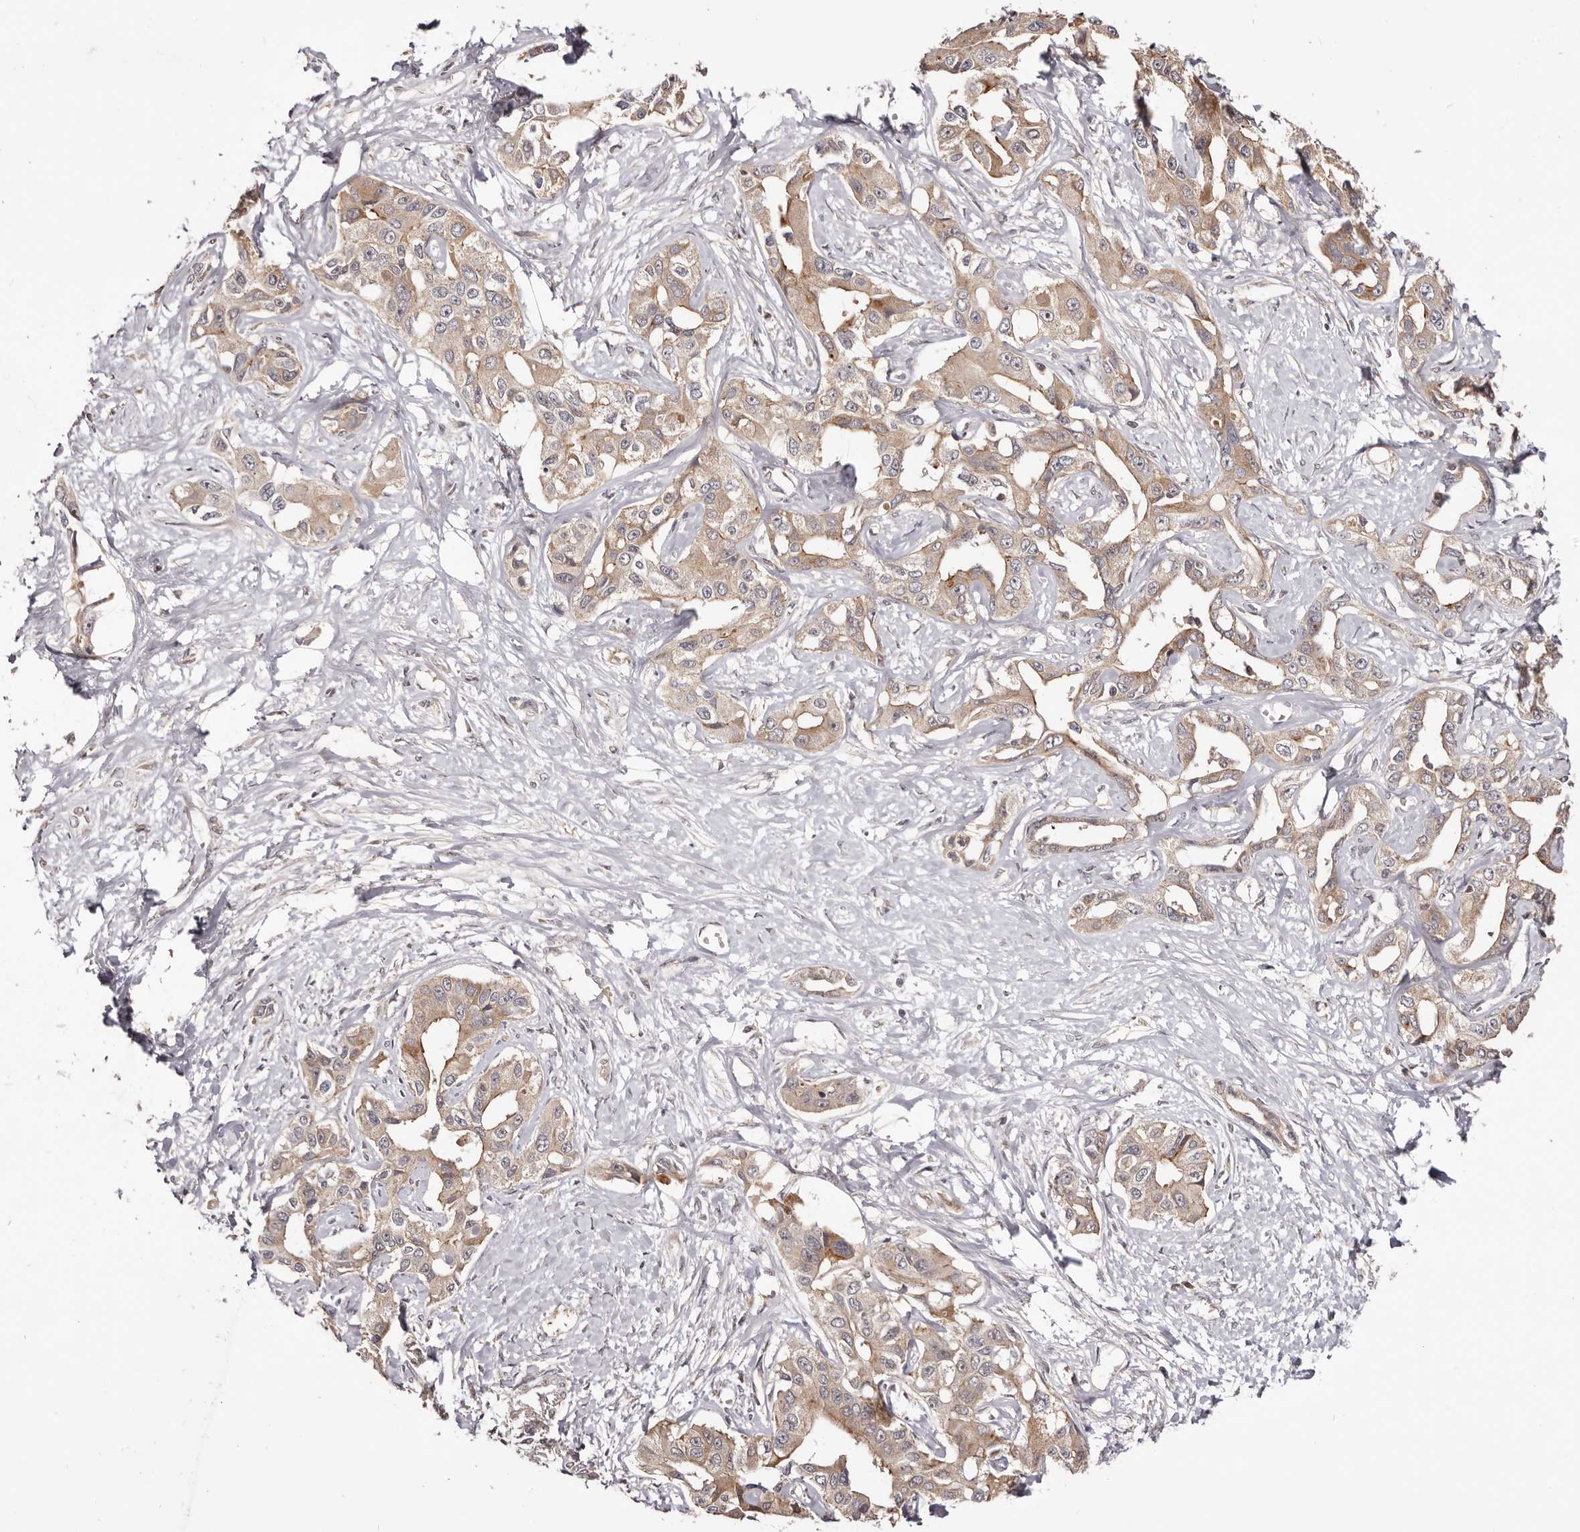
{"staining": {"intensity": "weak", "quantity": ">75%", "location": "cytoplasmic/membranous"}, "tissue": "liver cancer", "cell_type": "Tumor cells", "image_type": "cancer", "snomed": [{"axis": "morphology", "description": "Cholangiocarcinoma"}, {"axis": "topography", "description": "Liver"}], "caption": "Immunohistochemistry histopathology image of neoplastic tissue: cholangiocarcinoma (liver) stained using immunohistochemistry reveals low levels of weak protein expression localized specifically in the cytoplasmic/membranous of tumor cells, appearing as a cytoplasmic/membranous brown color.", "gene": "MDP1", "patient": {"sex": "male", "age": 59}}